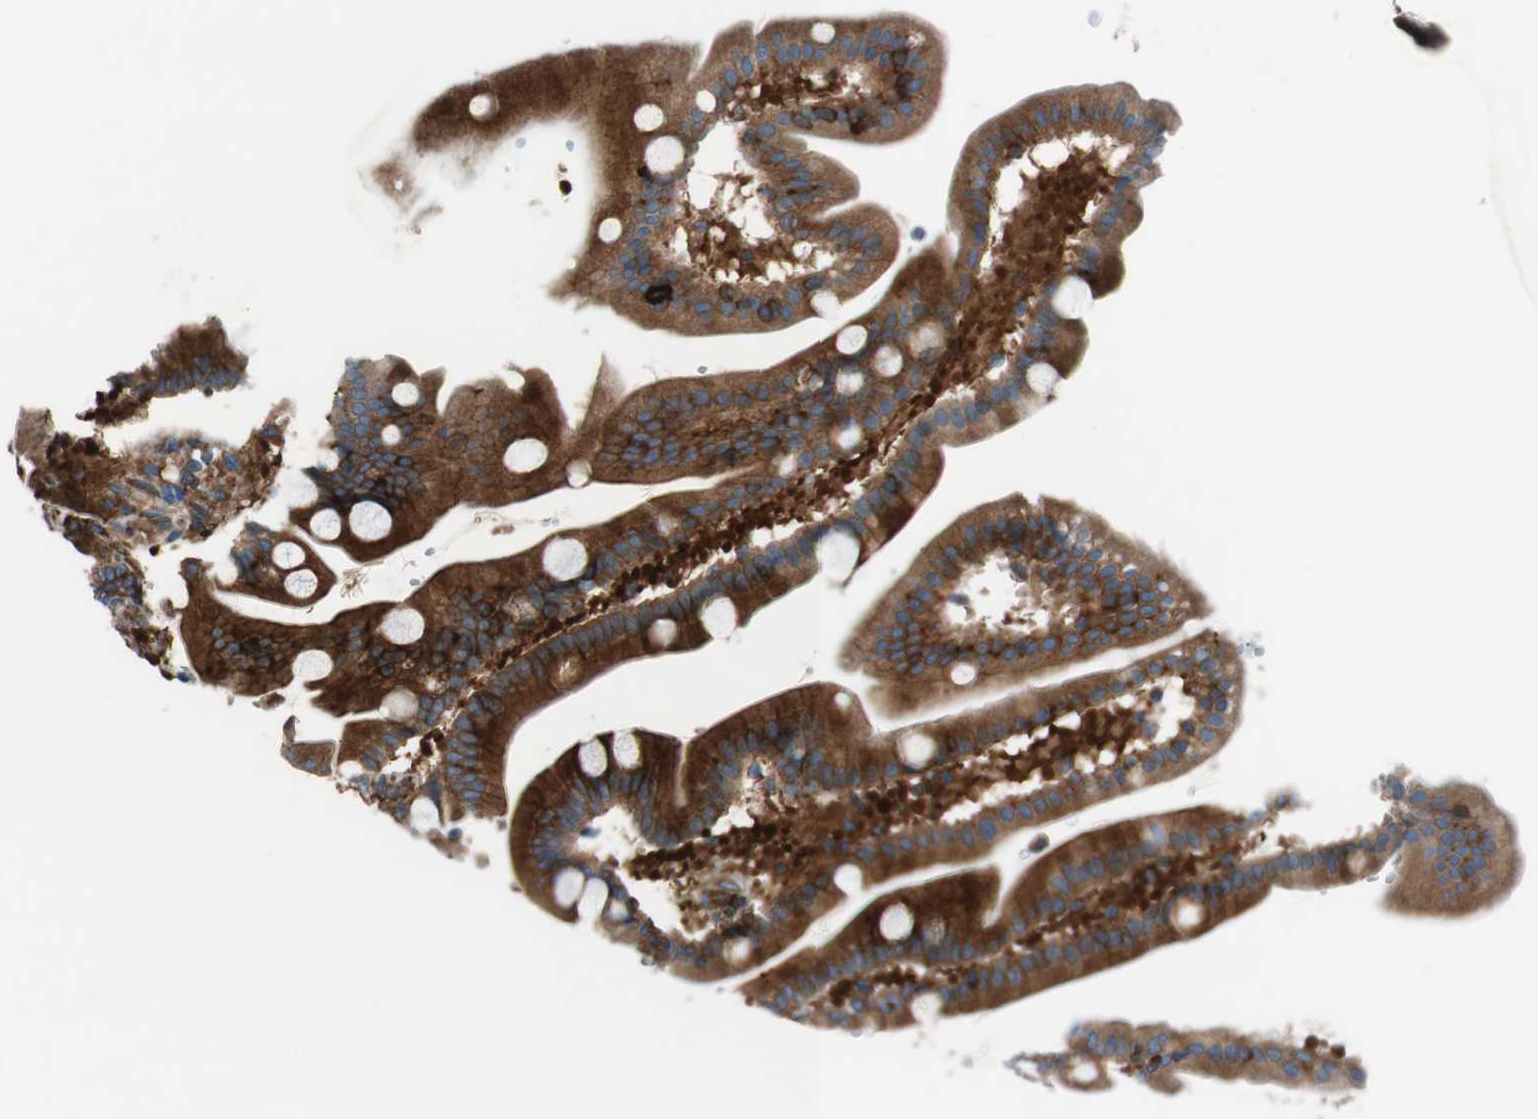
{"staining": {"intensity": "strong", "quantity": ">75%", "location": "cytoplasmic/membranous"}, "tissue": "duodenum", "cell_type": "Glandular cells", "image_type": "normal", "snomed": [{"axis": "morphology", "description": "Normal tissue, NOS"}, {"axis": "topography", "description": "Duodenum"}], "caption": "A brown stain labels strong cytoplasmic/membranous expression of a protein in glandular cells of benign duodenum.", "gene": "CCN4", "patient": {"sex": "male", "age": 54}}